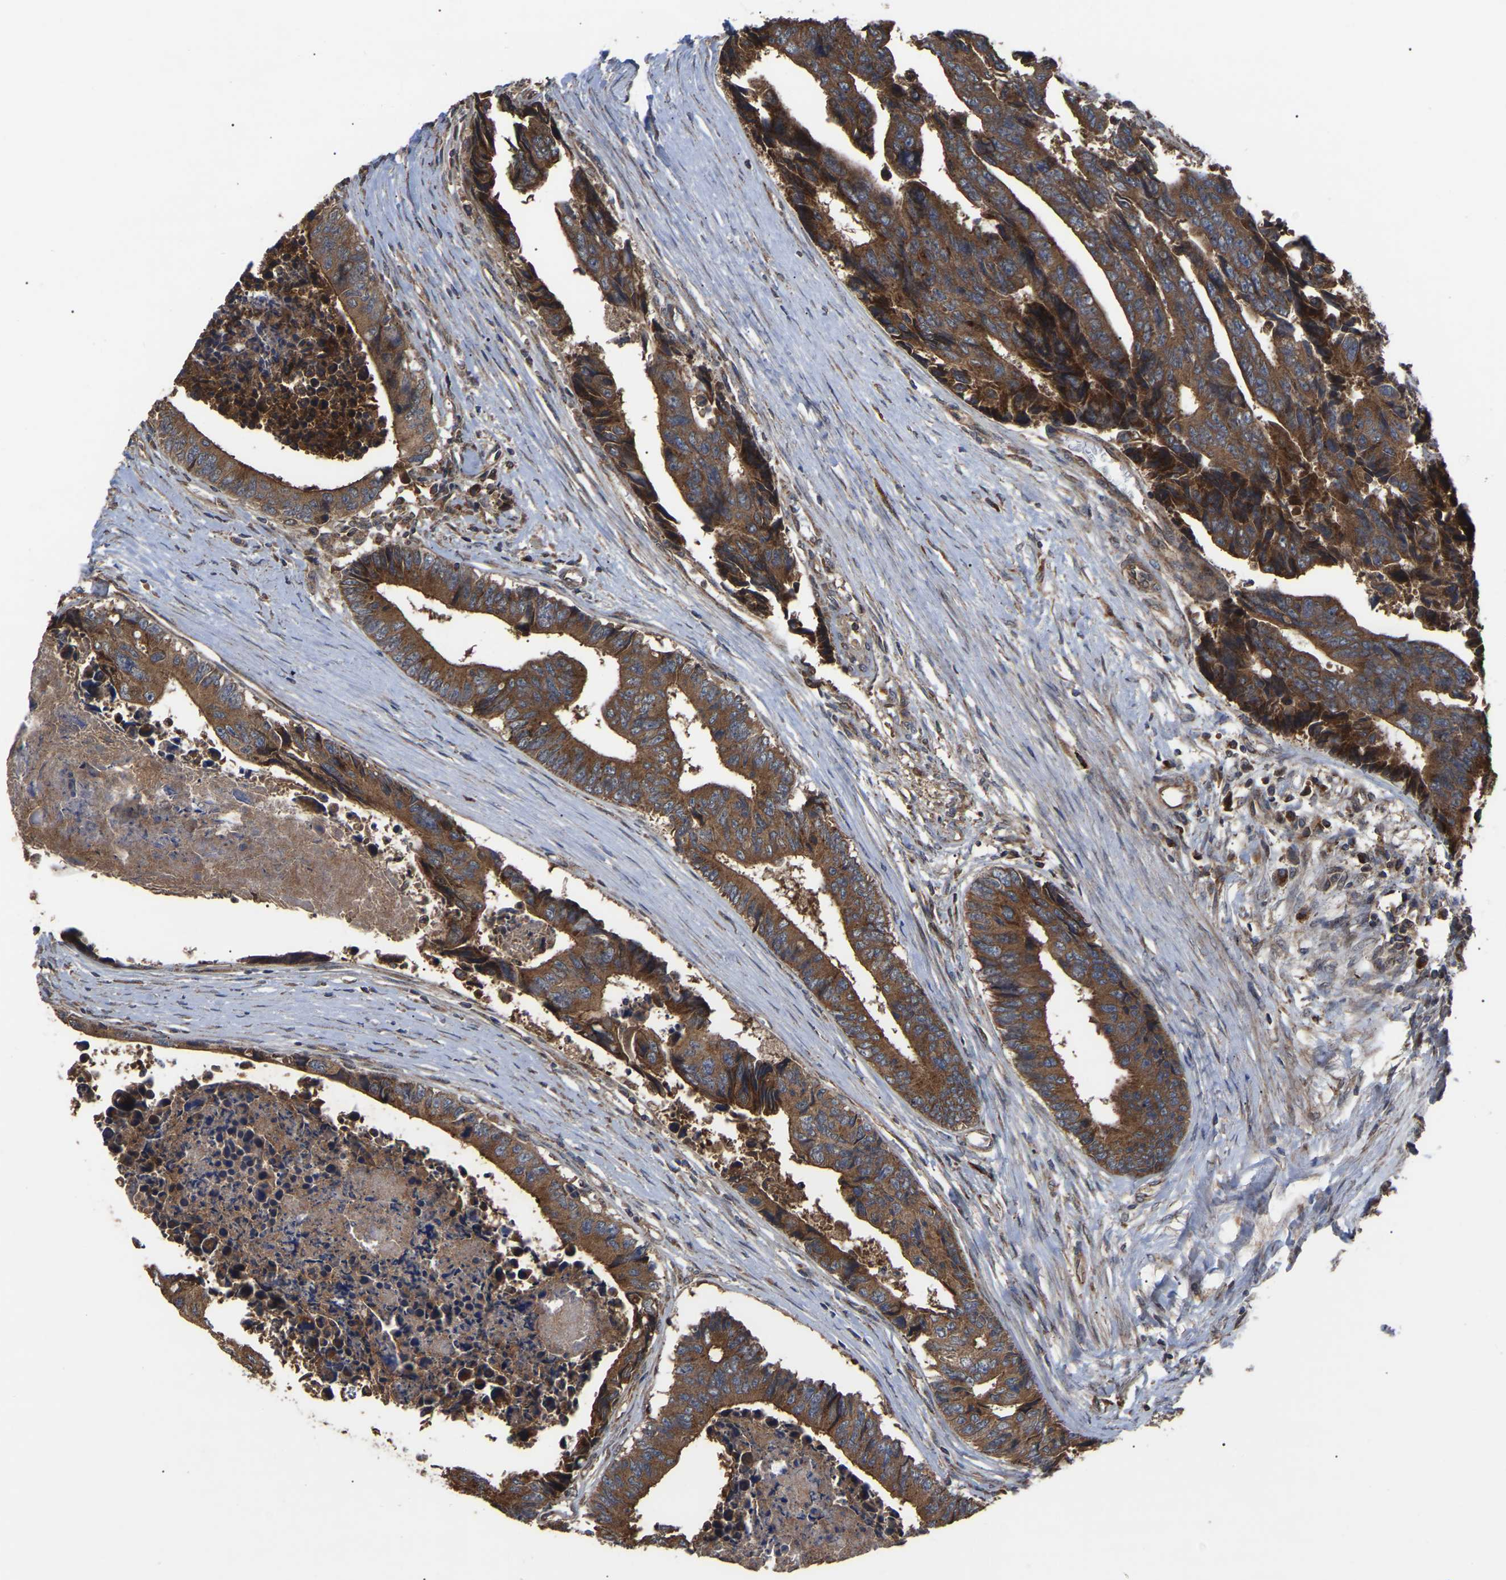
{"staining": {"intensity": "moderate", "quantity": ">75%", "location": "cytoplasmic/membranous"}, "tissue": "colorectal cancer", "cell_type": "Tumor cells", "image_type": "cancer", "snomed": [{"axis": "morphology", "description": "Adenocarcinoma, NOS"}, {"axis": "topography", "description": "Rectum"}], "caption": "A micrograph of human colorectal cancer (adenocarcinoma) stained for a protein shows moderate cytoplasmic/membranous brown staining in tumor cells.", "gene": "GCC1", "patient": {"sex": "male", "age": 84}}